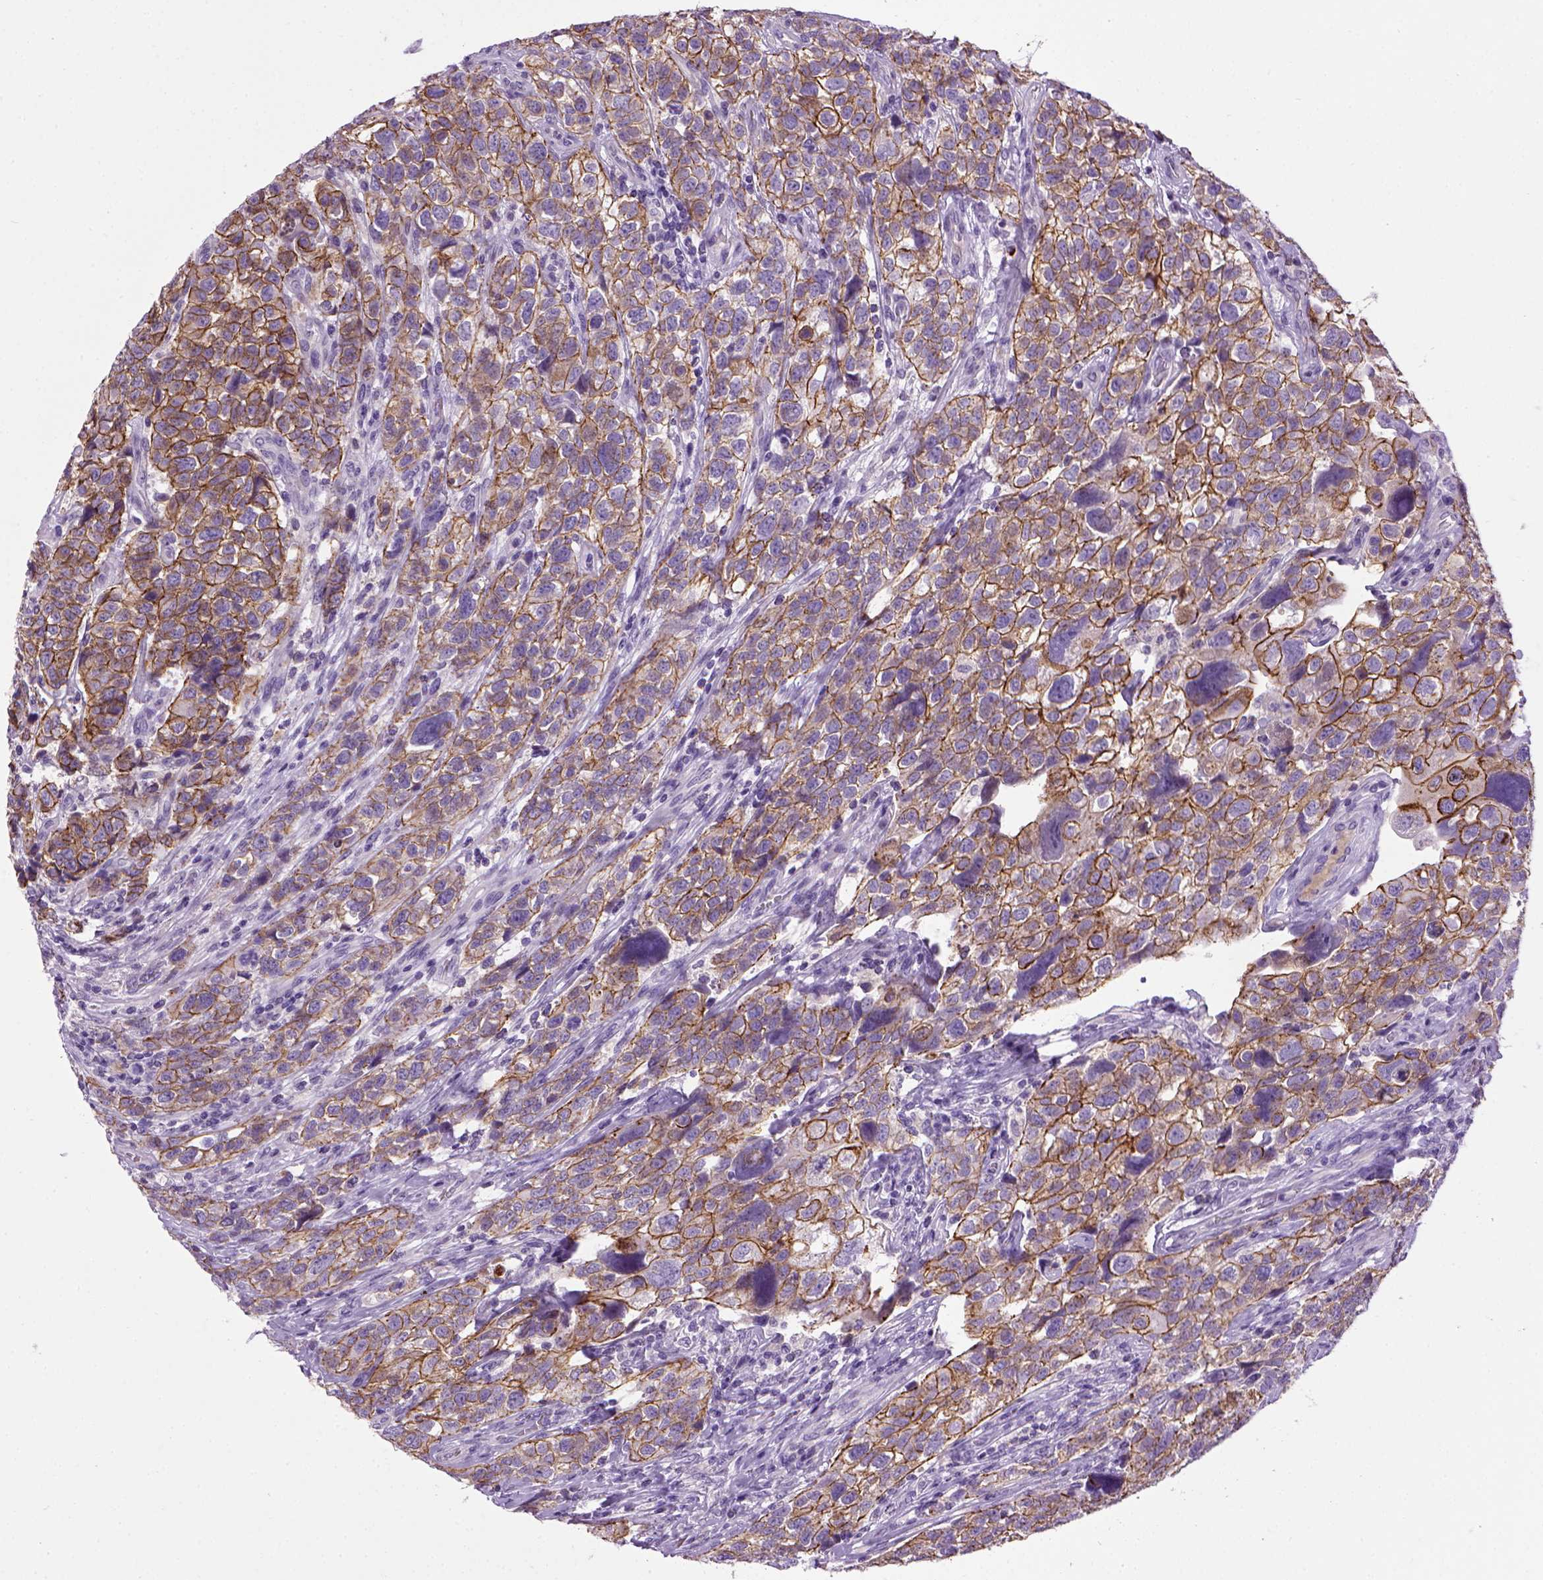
{"staining": {"intensity": "strong", "quantity": ">75%", "location": "cytoplasmic/membranous"}, "tissue": "urothelial cancer", "cell_type": "Tumor cells", "image_type": "cancer", "snomed": [{"axis": "morphology", "description": "Urothelial carcinoma, High grade"}, {"axis": "topography", "description": "Urinary bladder"}], "caption": "Immunohistochemistry staining of urothelial cancer, which exhibits high levels of strong cytoplasmic/membranous staining in about >75% of tumor cells indicating strong cytoplasmic/membranous protein expression. The staining was performed using DAB (brown) for protein detection and nuclei were counterstained in hematoxylin (blue).", "gene": "CDH1", "patient": {"sex": "female", "age": 58}}